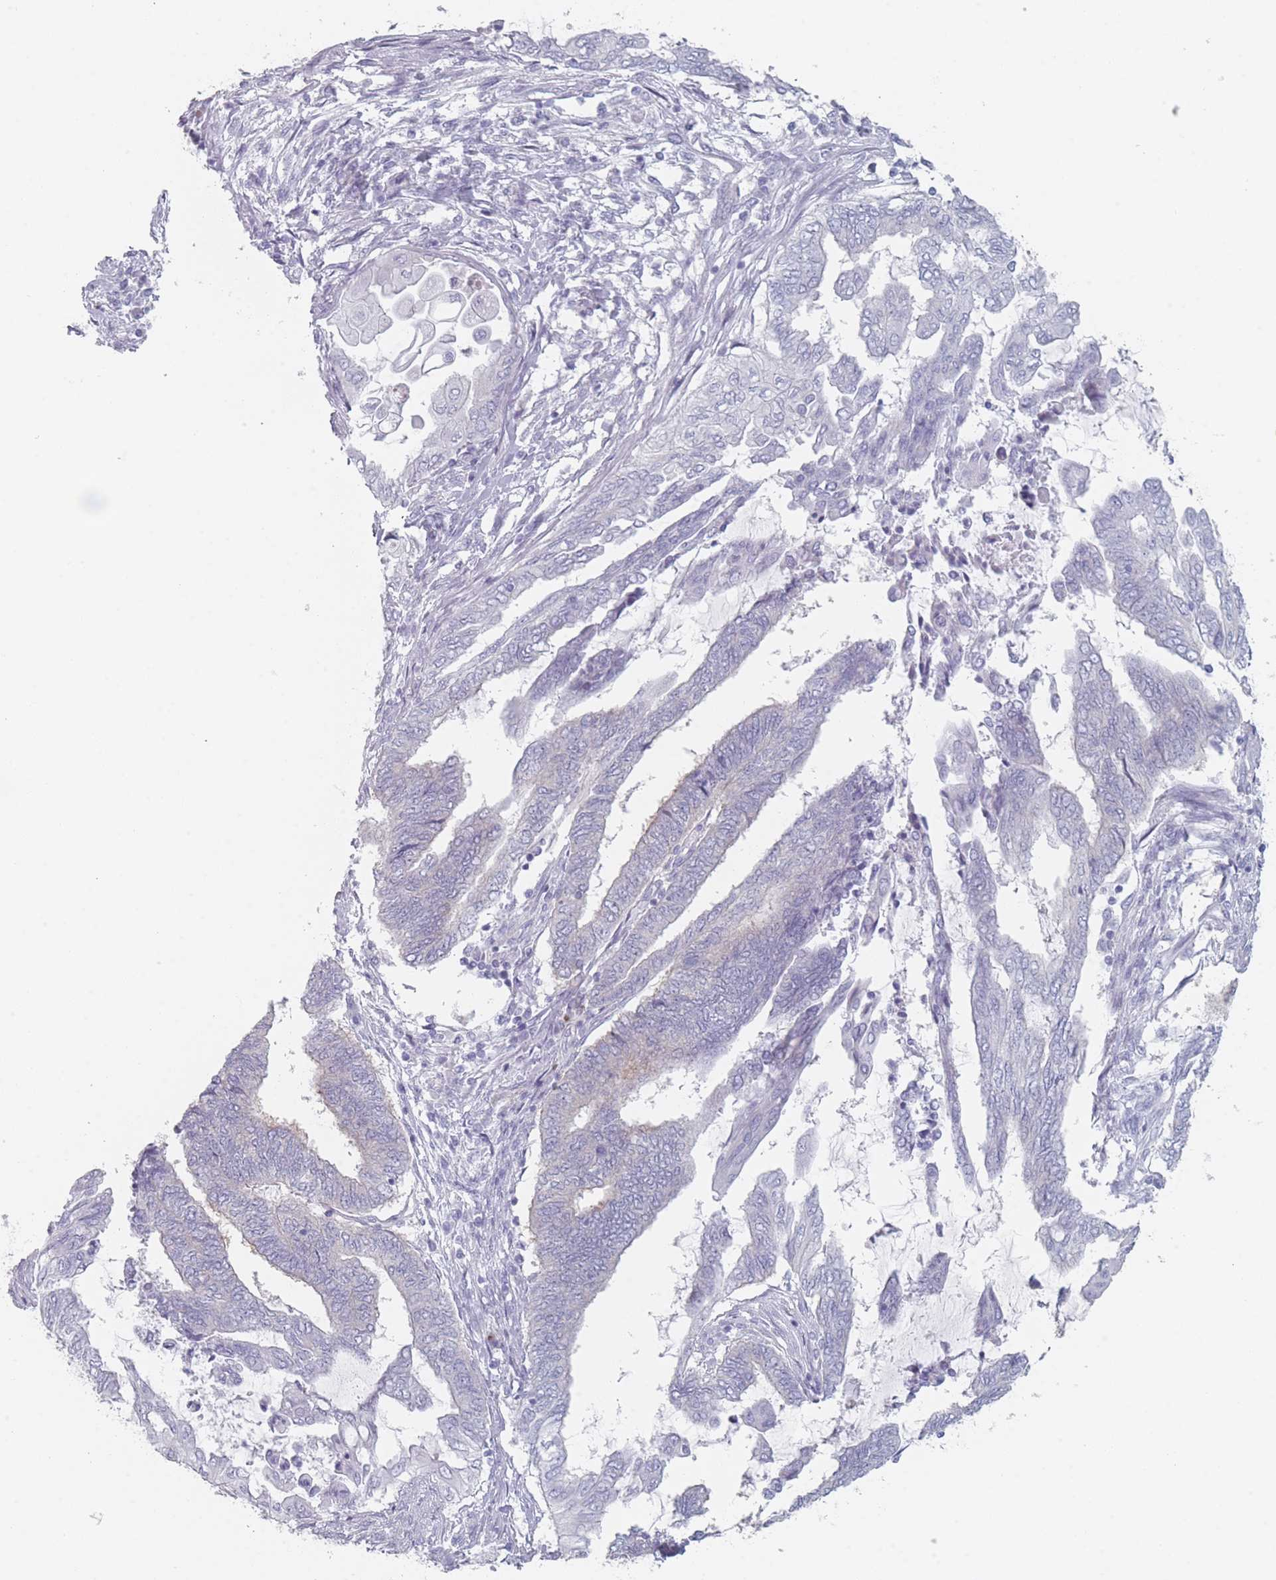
{"staining": {"intensity": "negative", "quantity": "none", "location": "none"}, "tissue": "endometrial cancer", "cell_type": "Tumor cells", "image_type": "cancer", "snomed": [{"axis": "morphology", "description": "Adenocarcinoma, NOS"}, {"axis": "topography", "description": "Uterus"}, {"axis": "topography", "description": "Endometrium"}], "caption": "This photomicrograph is of endometrial adenocarcinoma stained with immunohistochemistry (IHC) to label a protein in brown with the nuclei are counter-stained blue. There is no expression in tumor cells.", "gene": "RNF4", "patient": {"sex": "female", "age": 70}}